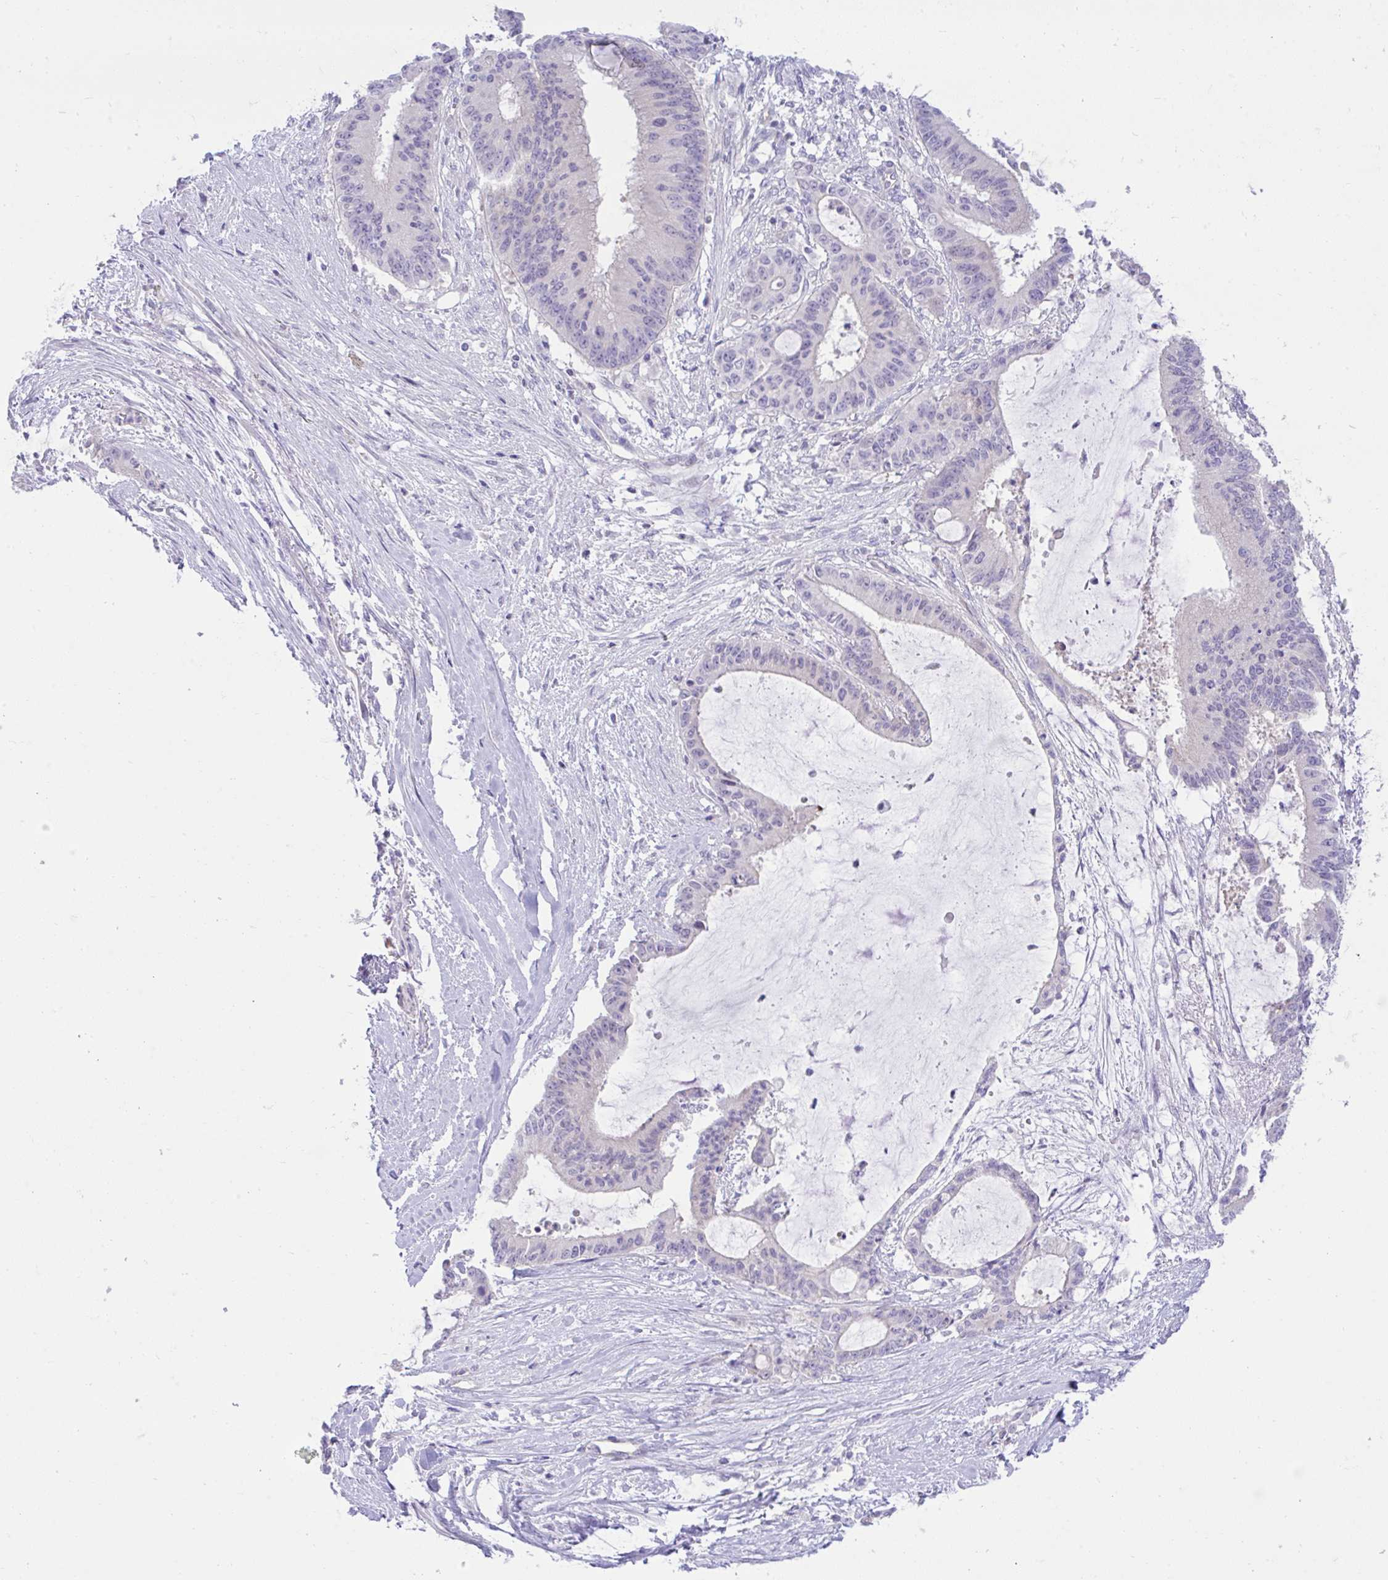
{"staining": {"intensity": "negative", "quantity": "none", "location": "none"}, "tissue": "liver cancer", "cell_type": "Tumor cells", "image_type": "cancer", "snomed": [{"axis": "morphology", "description": "Normal tissue, NOS"}, {"axis": "morphology", "description": "Cholangiocarcinoma"}, {"axis": "topography", "description": "Liver"}, {"axis": "topography", "description": "Peripheral nerve tissue"}], "caption": "There is no significant positivity in tumor cells of liver cancer.", "gene": "ZNF101", "patient": {"sex": "female", "age": 73}}